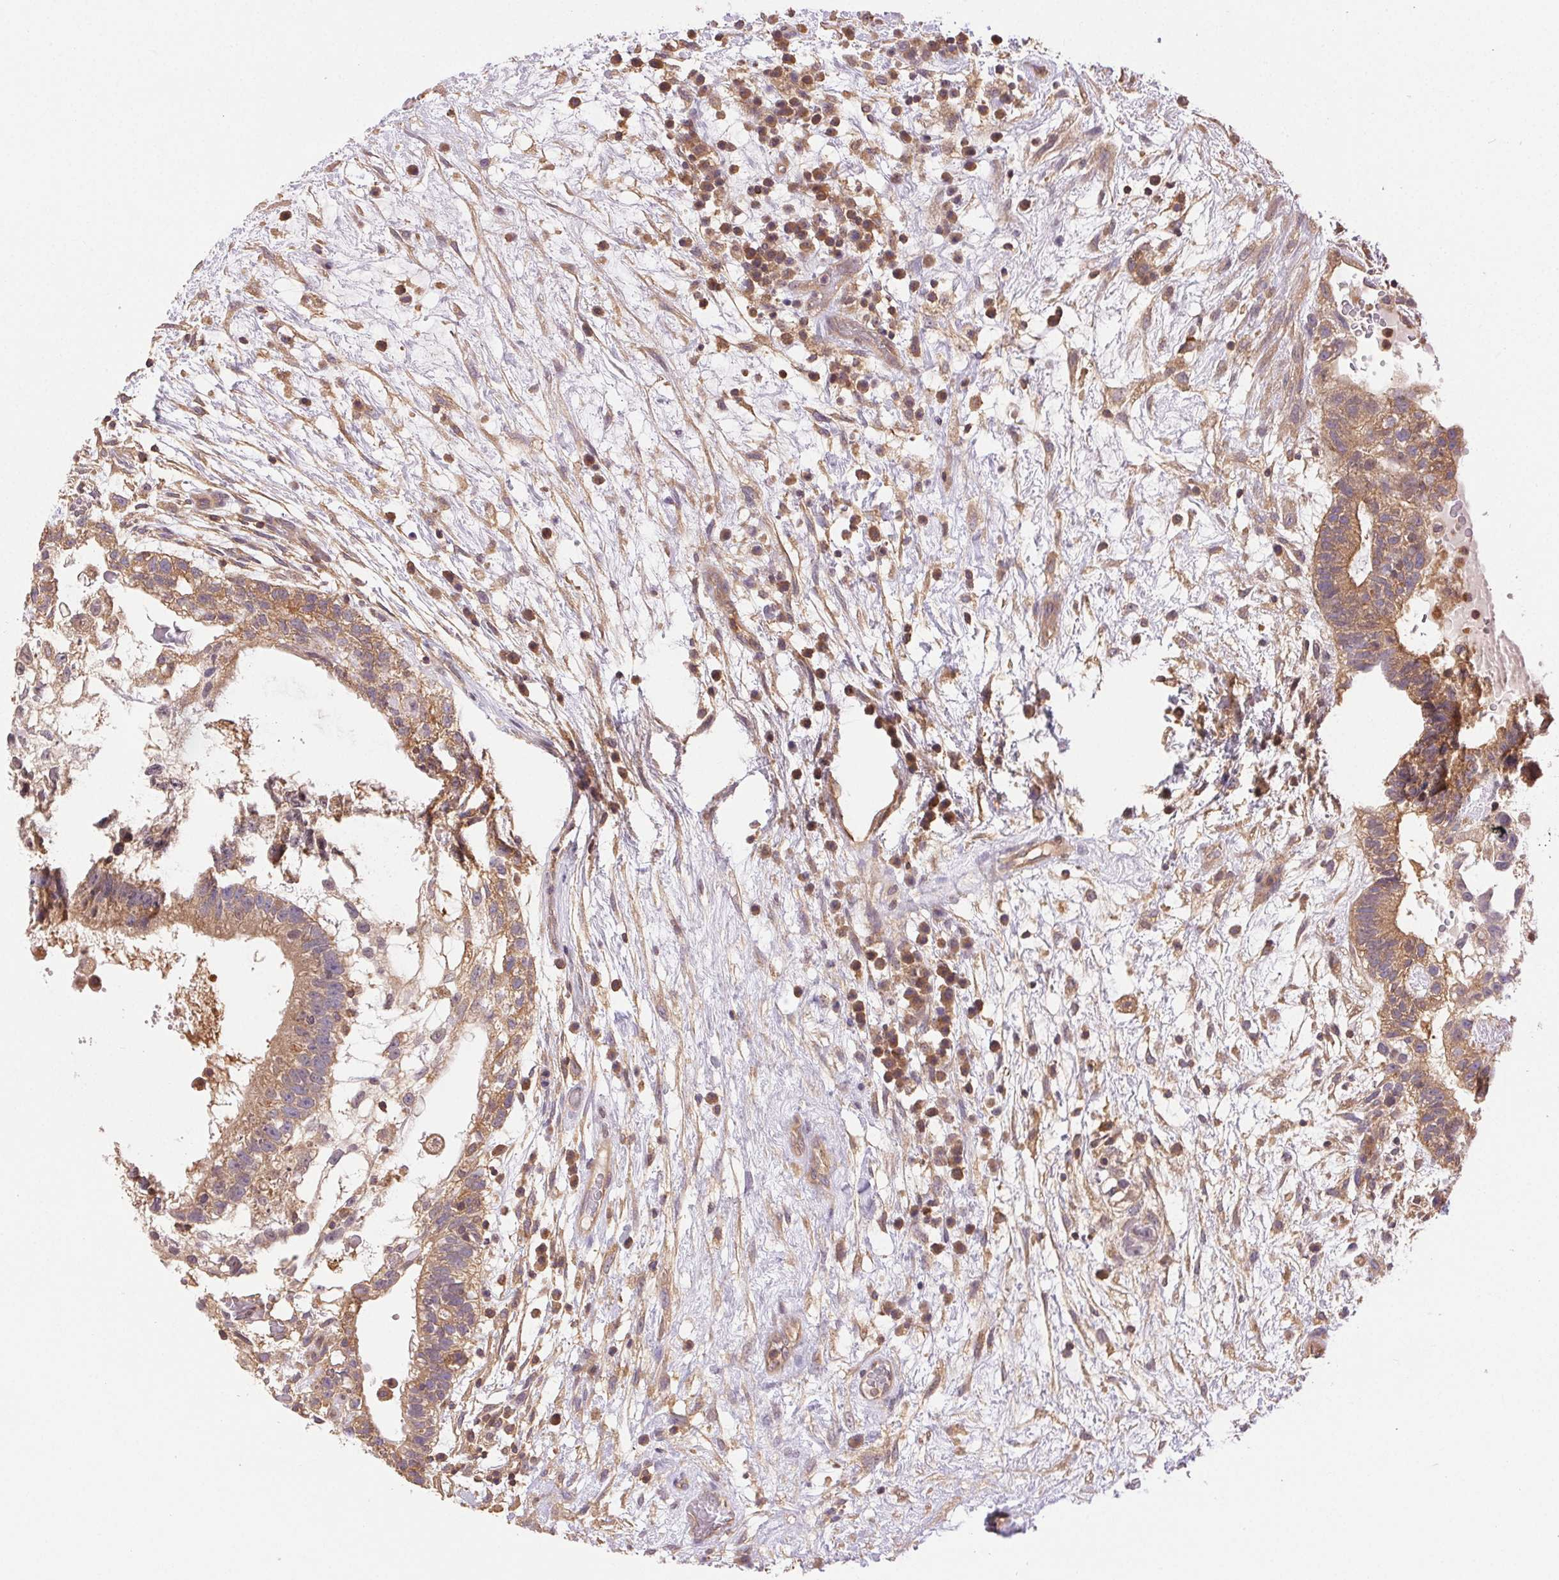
{"staining": {"intensity": "weak", "quantity": ">75%", "location": "cytoplasmic/membranous"}, "tissue": "testis cancer", "cell_type": "Tumor cells", "image_type": "cancer", "snomed": [{"axis": "morphology", "description": "Normal tissue, NOS"}, {"axis": "morphology", "description": "Carcinoma, Embryonal, NOS"}, {"axis": "topography", "description": "Testis"}], "caption": "This is a micrograph of immunohistochemistry staining of testis embryonal carcinoma, which shows weak staining in the cytoplasmic/membranous of tumor cells.", "gene": "GDI2", "patient": {"sex": "male", "age": 32}}